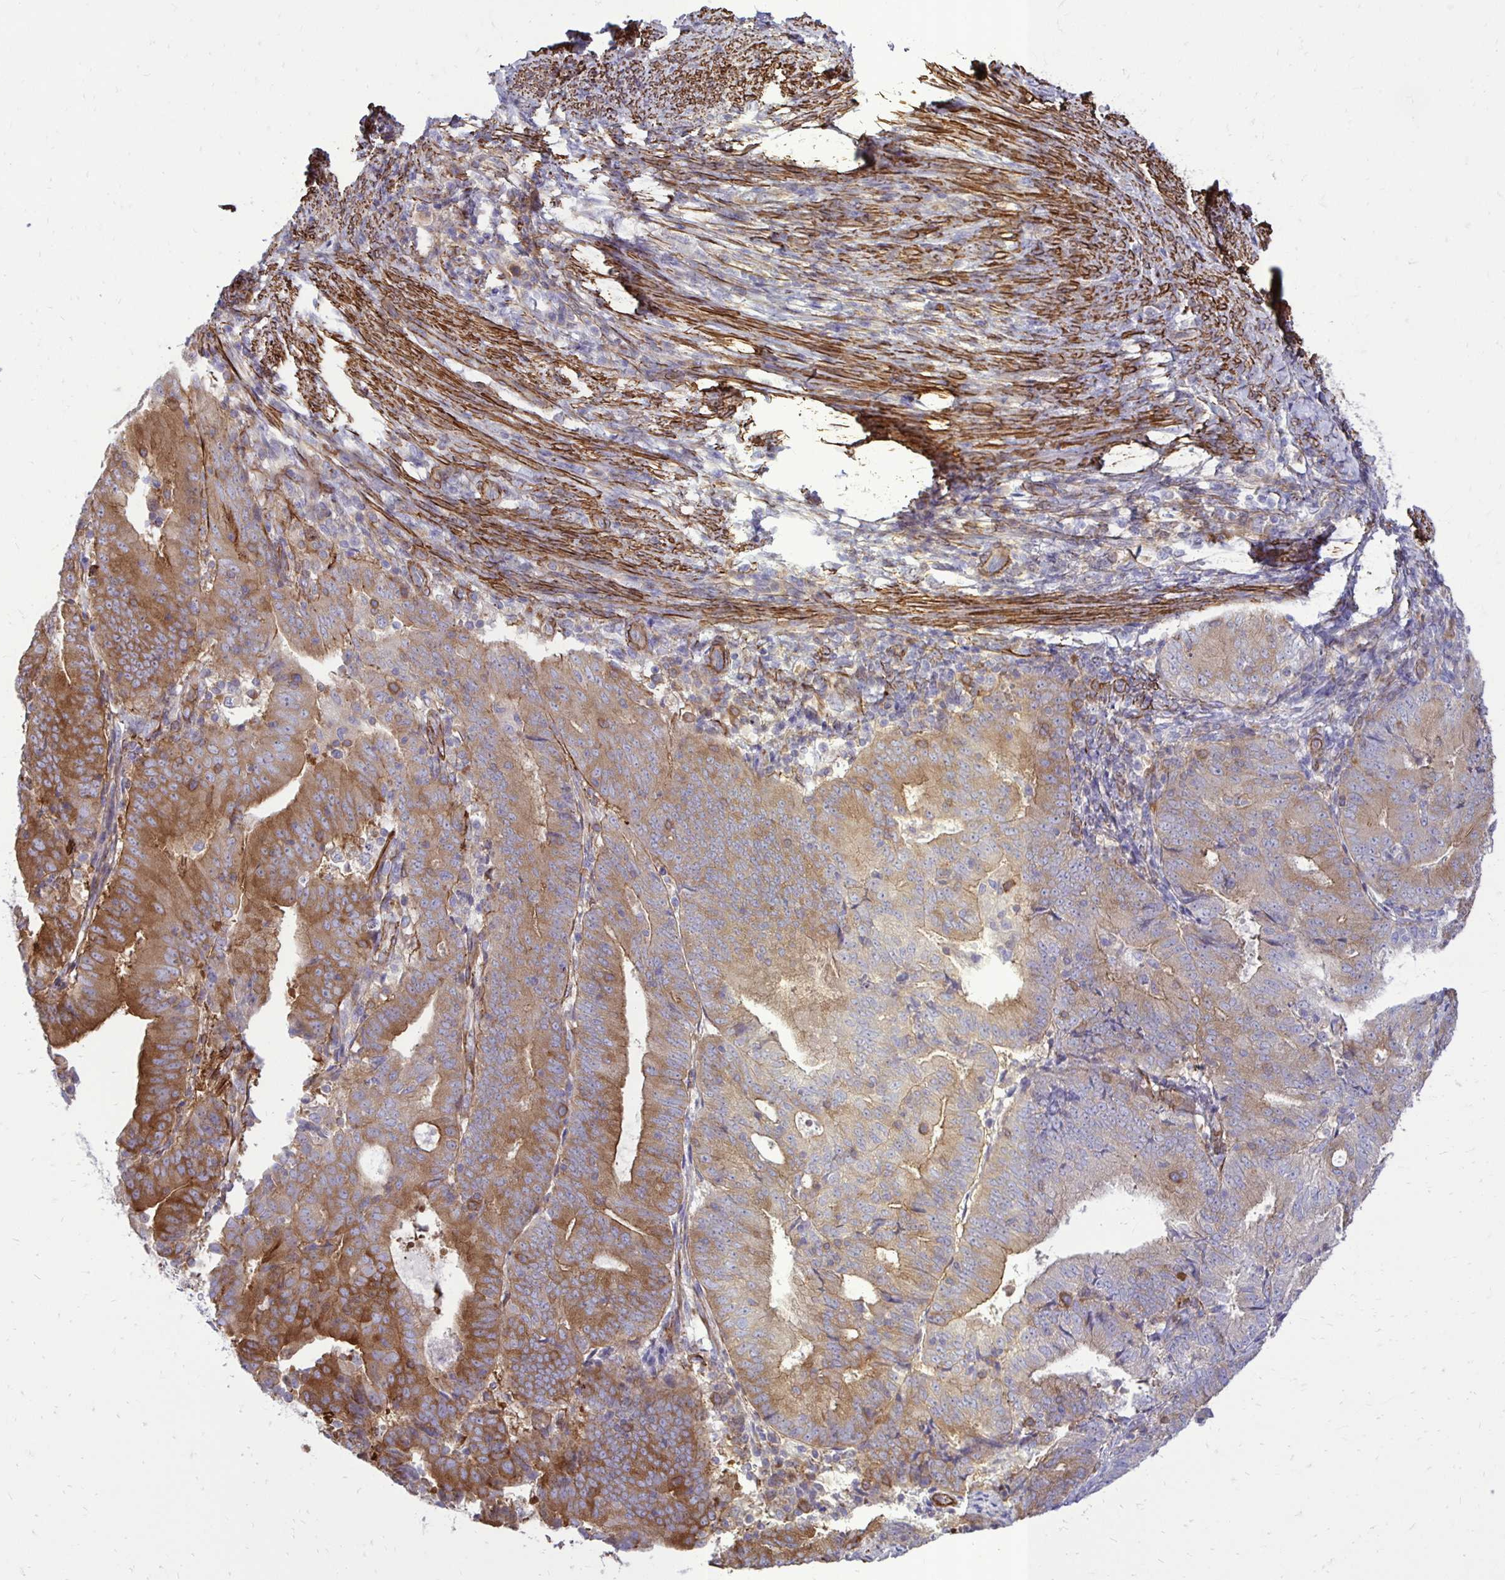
{"staining": {"intensity": "moderate", "quantity": ">75%", "location": "cytoplasmic/membranous"}, "tissue": "endometrial cancer", "cell_type": "Tumor cells", "image_type": "cancer", "snomed": [{"axis": "morphology", "description": "Adenocarcinoma, NOS"}, {"axis": "topography", "description": "Endometrium"}], "caption": "Protein expression analysis of adenocarcinoma (endometrial) shows moderate cytoplasmic/membranous staining in about >75% of tumor cells. (IHC, brightfield microscopy, high magnification).", "gene": "CTPS1", "patient": {"sex": "female", "age": 70}}